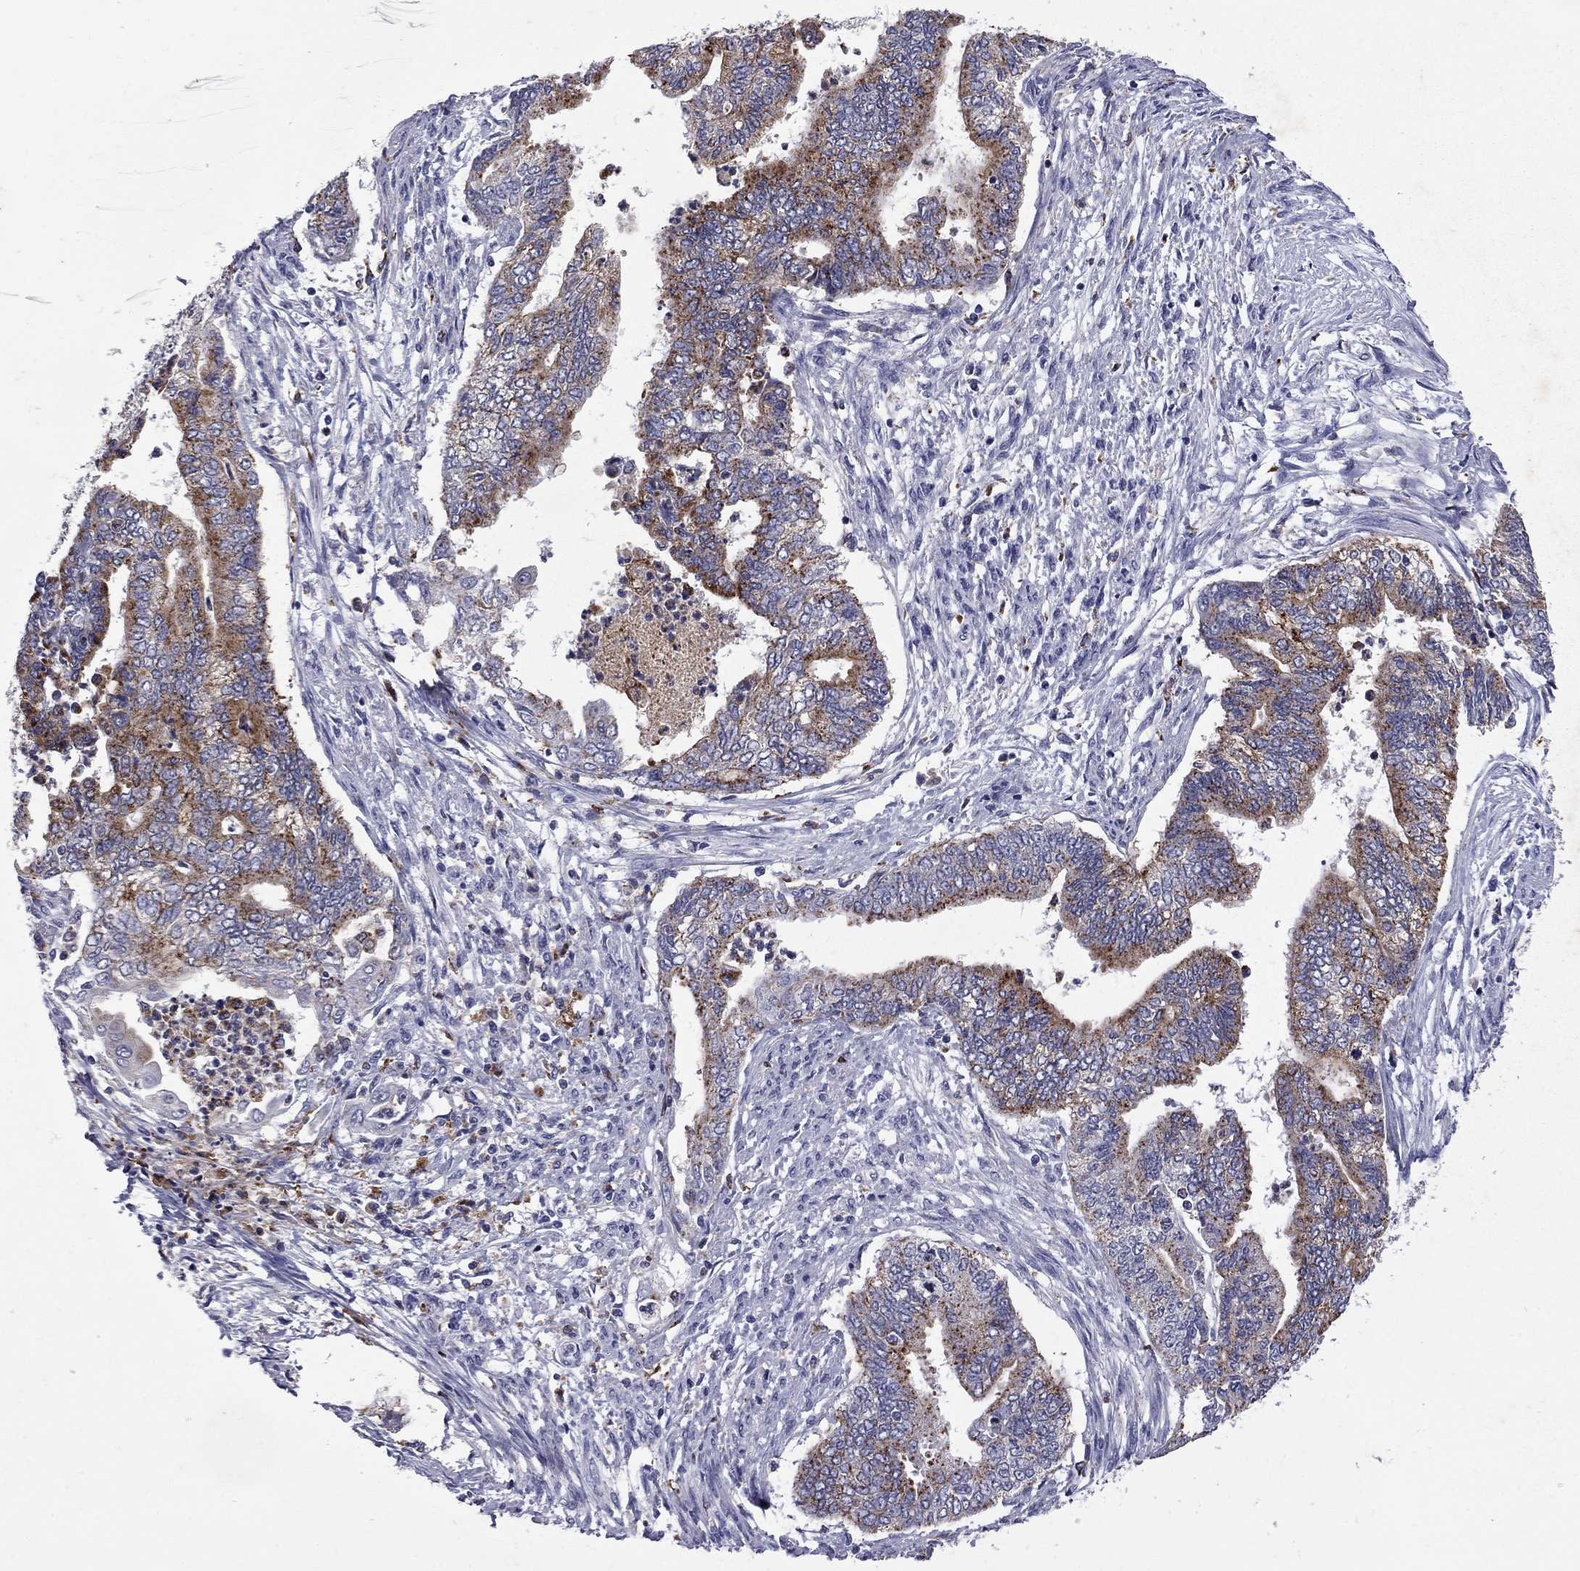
{"staining": {"intensity": "moderate", "quantity": "<25%", "location": "cytoplasmic/membranous"}, "tissue": "endometrial cancer", "cell_type": "Tumor cells", "image_type": "cancer", "snomed": [{"axis": "morphology", "description": "Adenocarcinoma, NOS"}, {"axis": "topography", "description": "Endometrium"}], "caption": "Endometrial adenocarcinoma tissue shows moderate cytoplasmic/membranous expression in approximately <25% of tumor cells, visualized by immunohistochemistry.", "gene": "MADCAM1", "patient": {"sex": "female", "age": 65}}